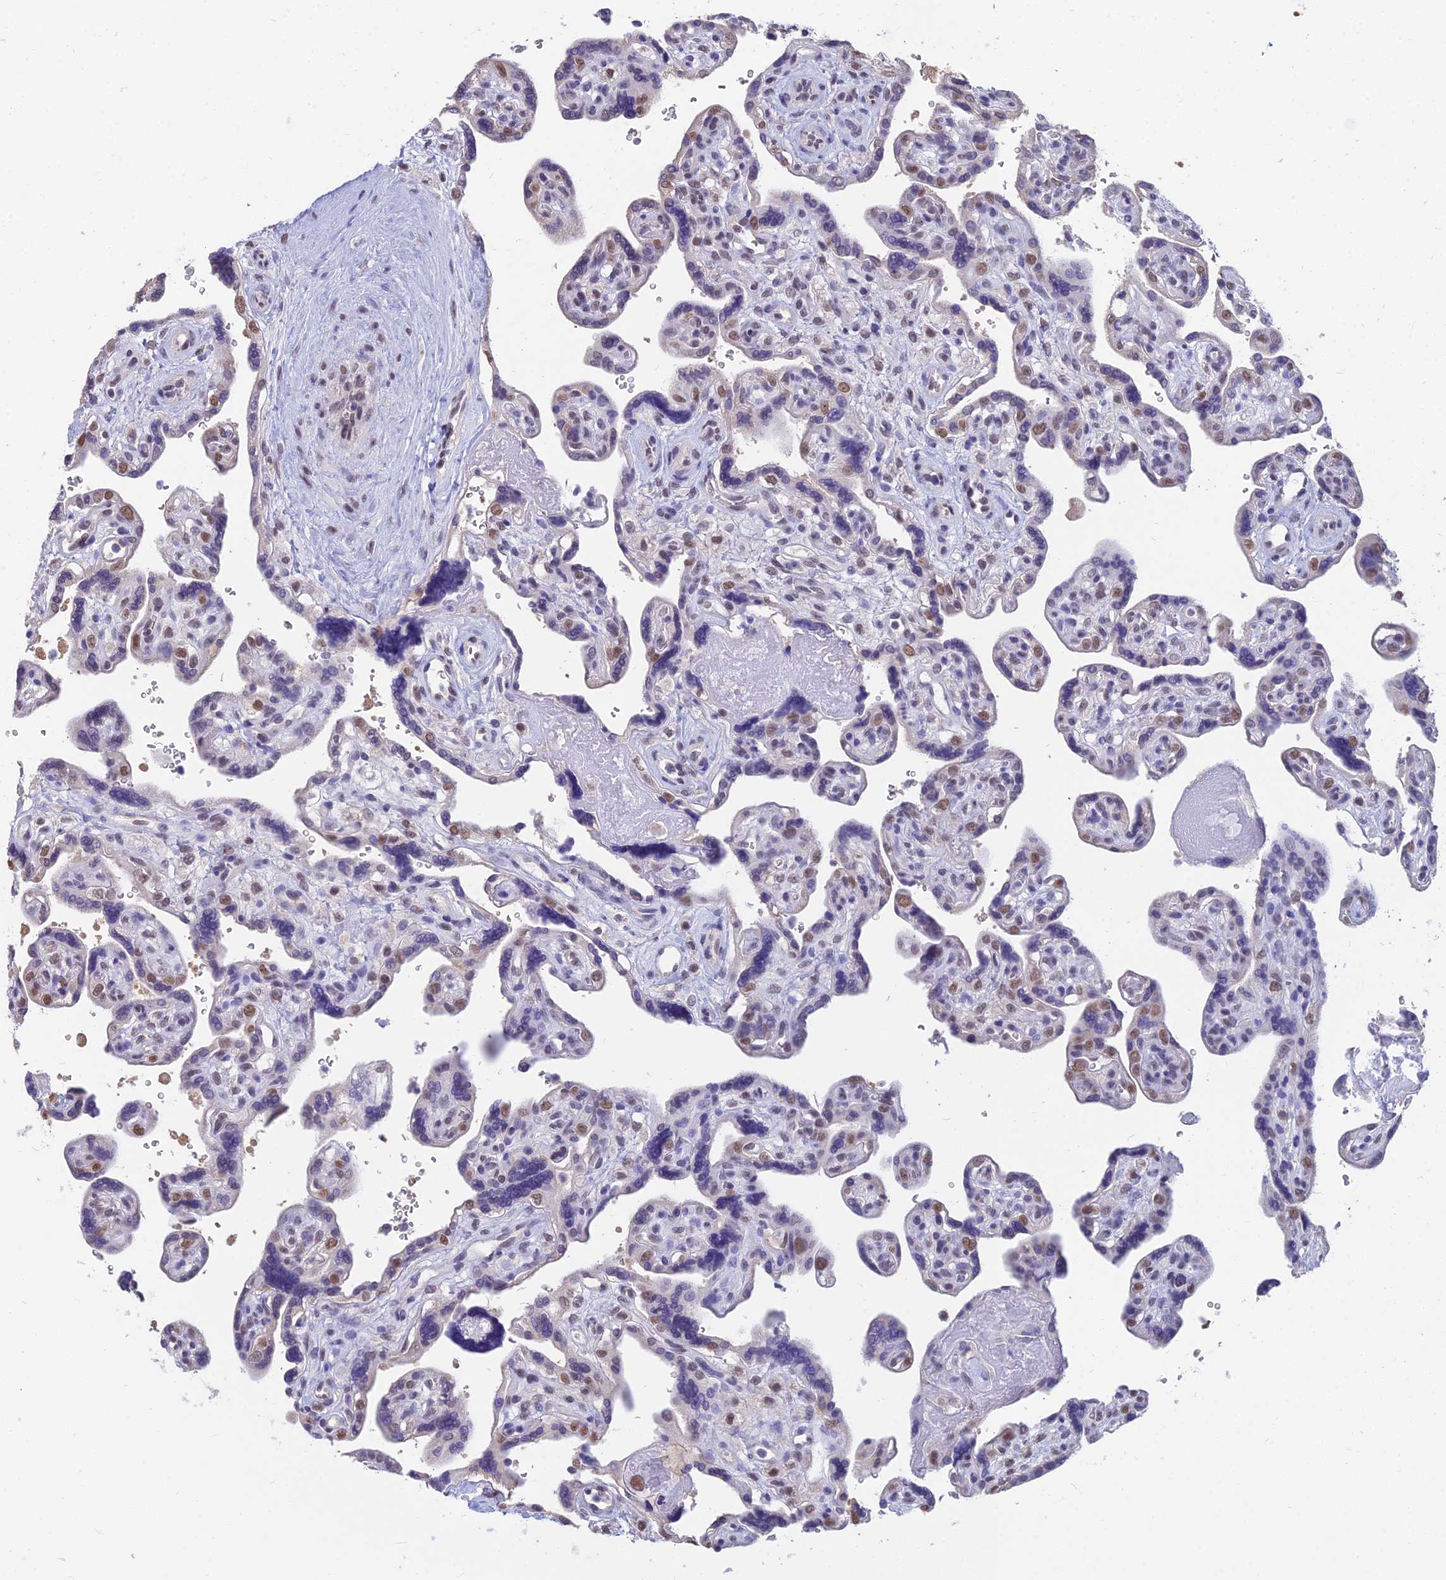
{"staining": {"intensity": "weak", "quantity": "25%-75%", "location": "nuclear"}, "tissue": "placenta", "cell_type": "Trophoblastic cells", "image_type": "normal", "snomed": [{"axis": "morphology", "description": "Normal tissue, NOS"}, {"axis": "topography", "description": "Placenta"}], "caption": "Human placenta stained with a brown dye shows weak nuclear positive expression in approximately 25%-75% of trophoblastic cells.", "gene": "SRSF7", "patient": {"sex": "female", "age": 39}}